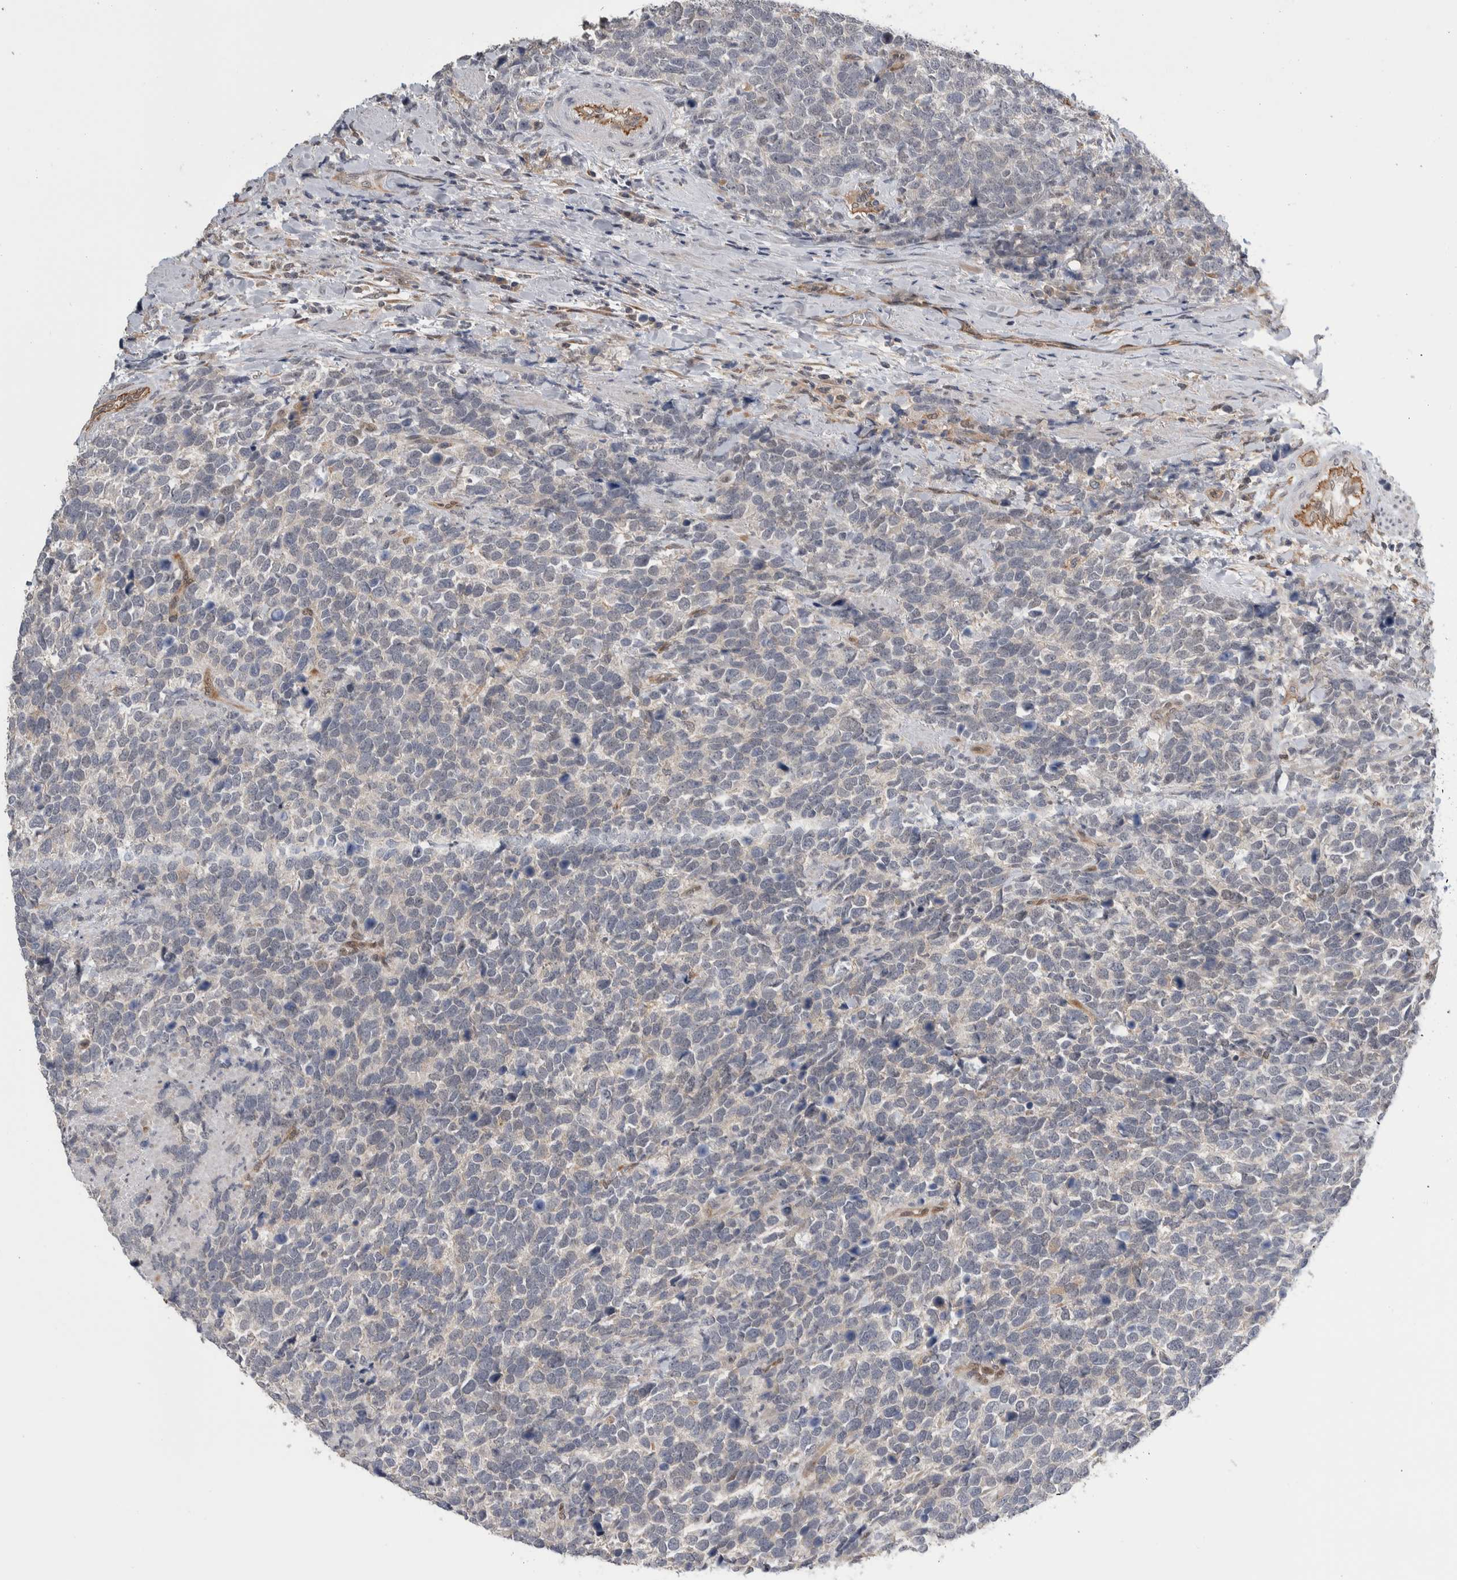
{"staining": {"intensity": "negative", "quantity": "none", "location": "none"}, "tissue": "urothelial cancer", "cell_type": "Tumor cells", "image_type": "cancer", "snomed": [{"axis": "morphology", "description": "Urothelial carcinoma, High grade"}, {"axis": "topography", "description": "Urinary bladder"}], "caption": "Immunohistochemical staining of urothelial carcinoma (high-grade) demonstrates no significant staining in tumor cells. The staining is performed using DAB (3,3'-diaminobenzidine) brown chromogen with nuclei counter-stained in using hematoxylin.", "gene": "PRDM4", "patient": {"sex": "female", "age": 82}}